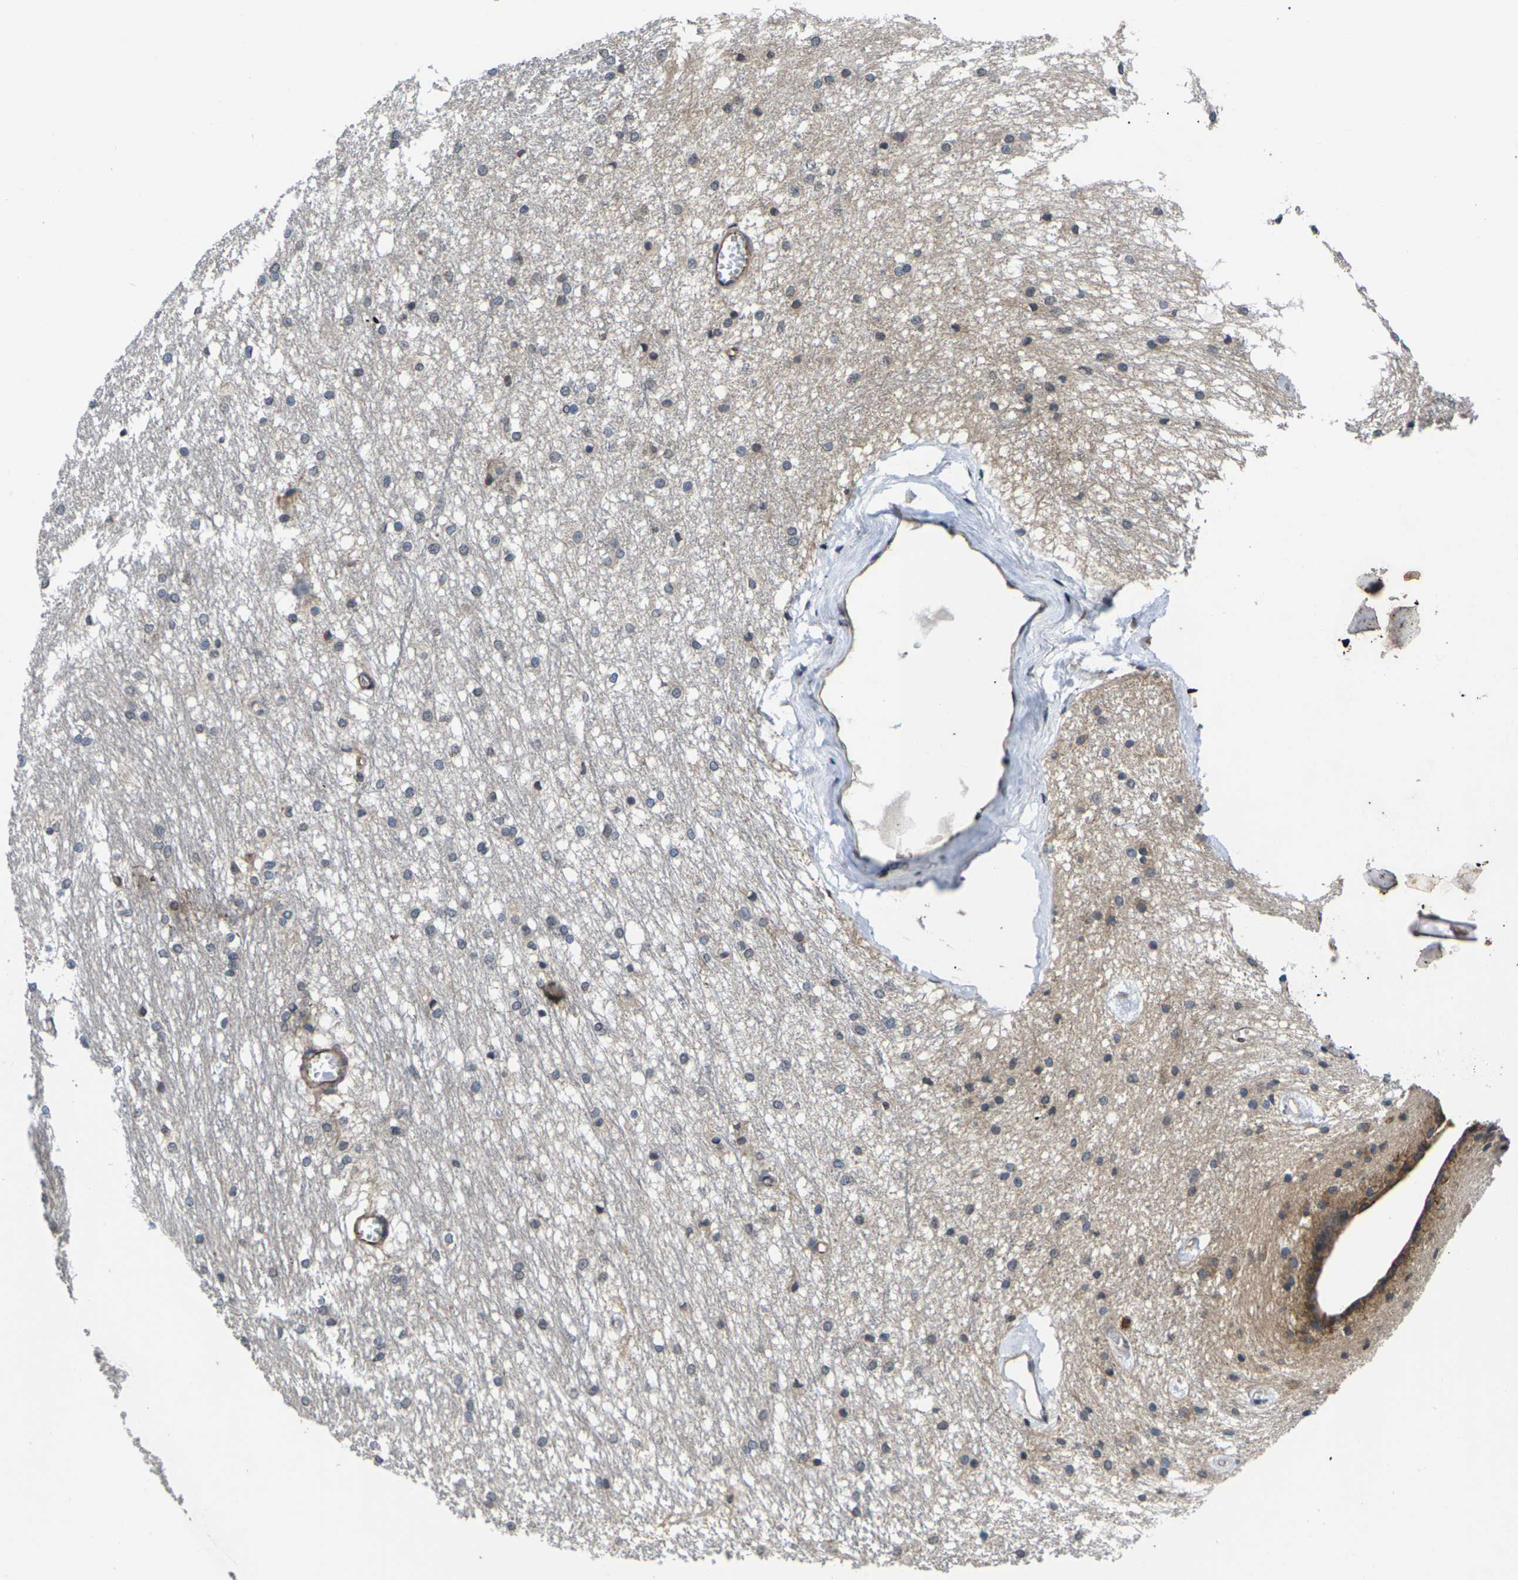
{"staining": {"intensity": "weak", "quantity": "<25%", "location": "cytoplasmic/membranous"}, "tissue": "caudate", "cell_type": "Glial cells", "image_type": "normal", "snomed": [{"axis": "morphology", "description": "Normal tissue, NOS"}, {"axis": "topography", "description": "Lateral ventricle wall"}], "caption": "Immunohistochemical staining of benign human caudate displays no significant expression in glial cells. The staining is performed using DAB brown chromogen with nuclei counter-stained in using hematoxylin.", "gene": "DKK2", "patient": {"sex": "female", "age": 19}}